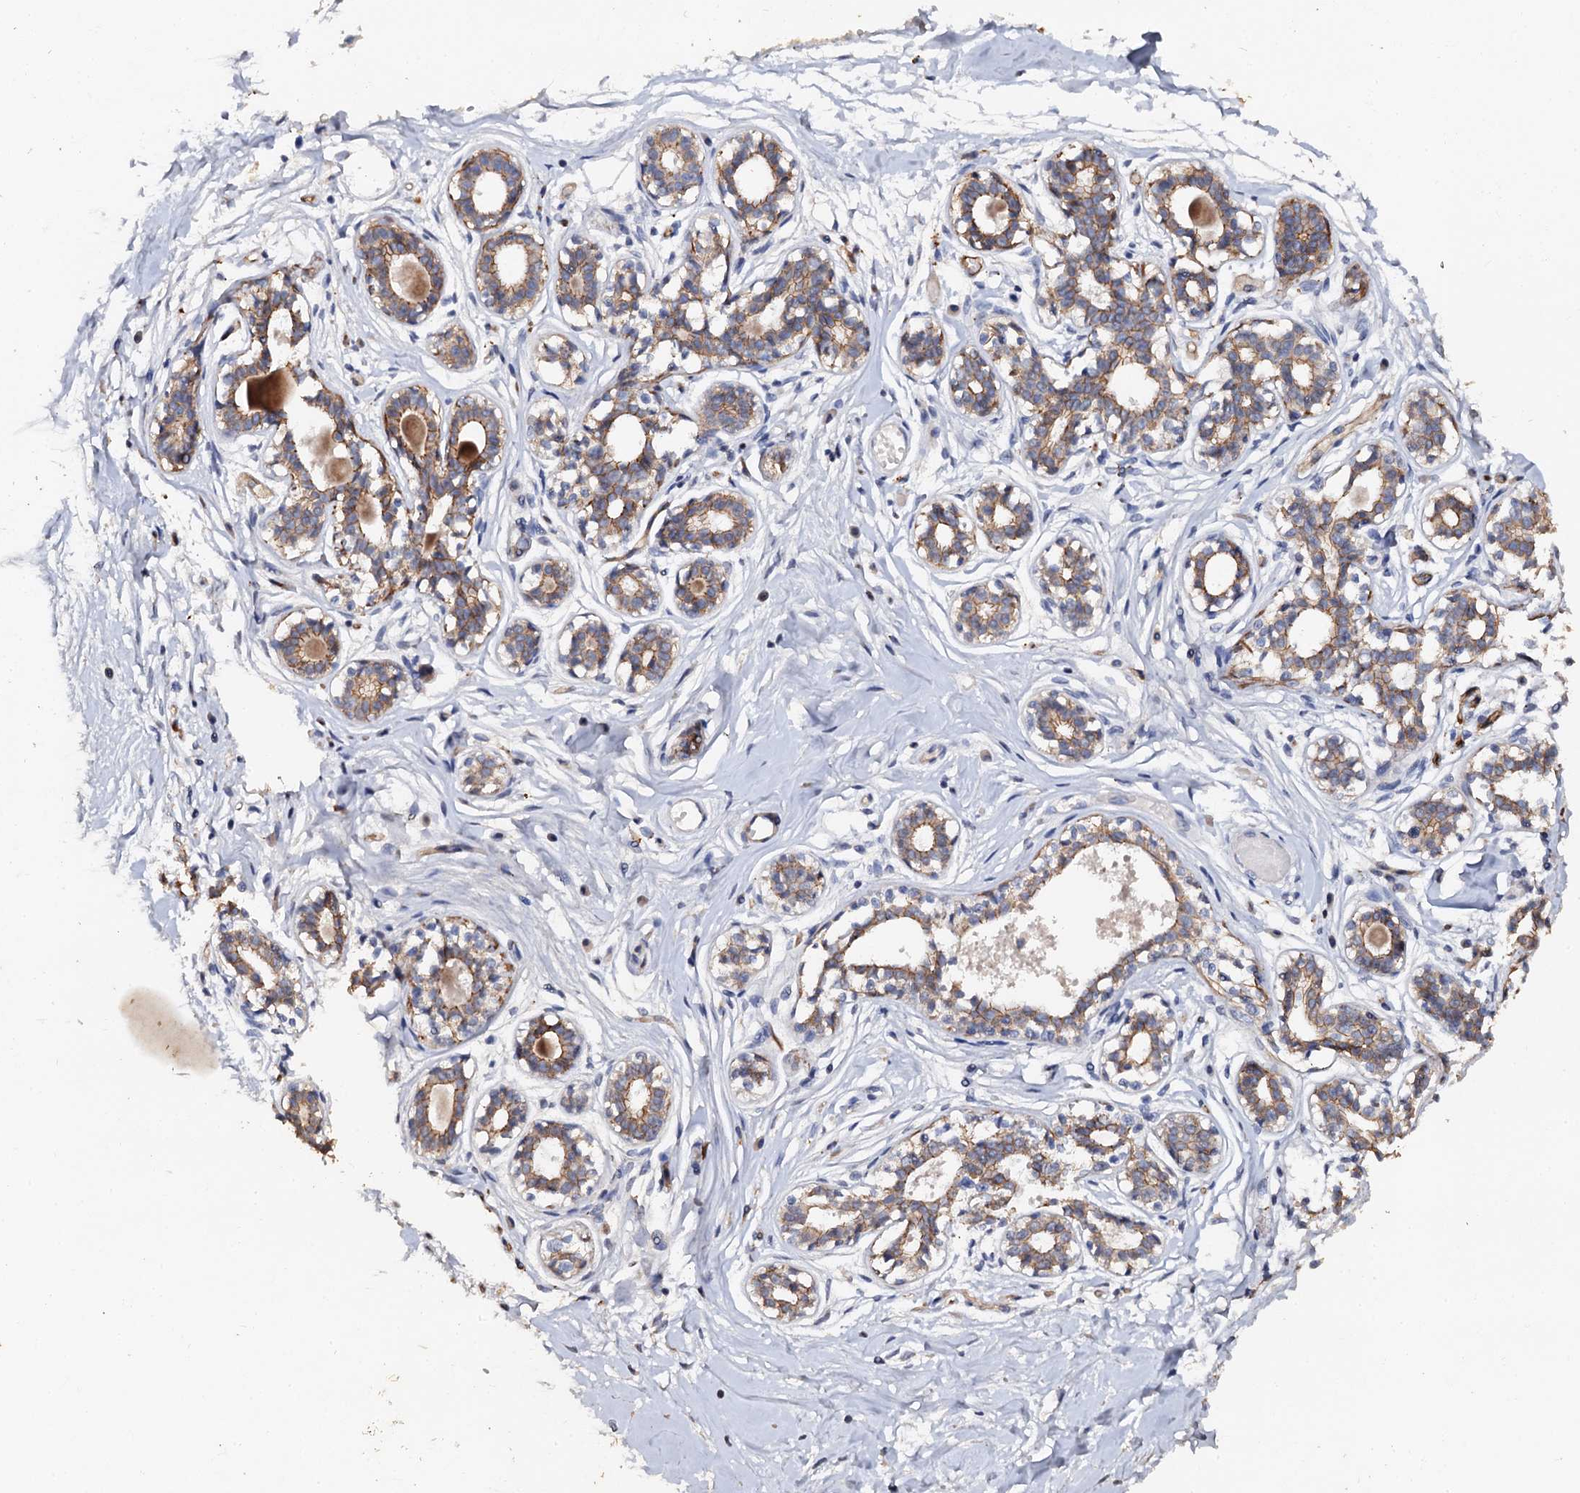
{"staining": {"intensity": "negative", "quantity": "none", "location": "none"}, "tissue": "breast", "cell_type": "Adipocytes", "image_type": "normal", "snomed": [{"axis": "morphology", "description": "Normal tissue, NOS"}, {"axis": "topography", "description": "Breast"}], "caption": "IHC histopathology image of unremarkable breast: human breast stained with DAB demonstrates no significant protein staining in adipocytes.", "gene": "VPS36", "patient": {"sex": "female", "age": 45}}